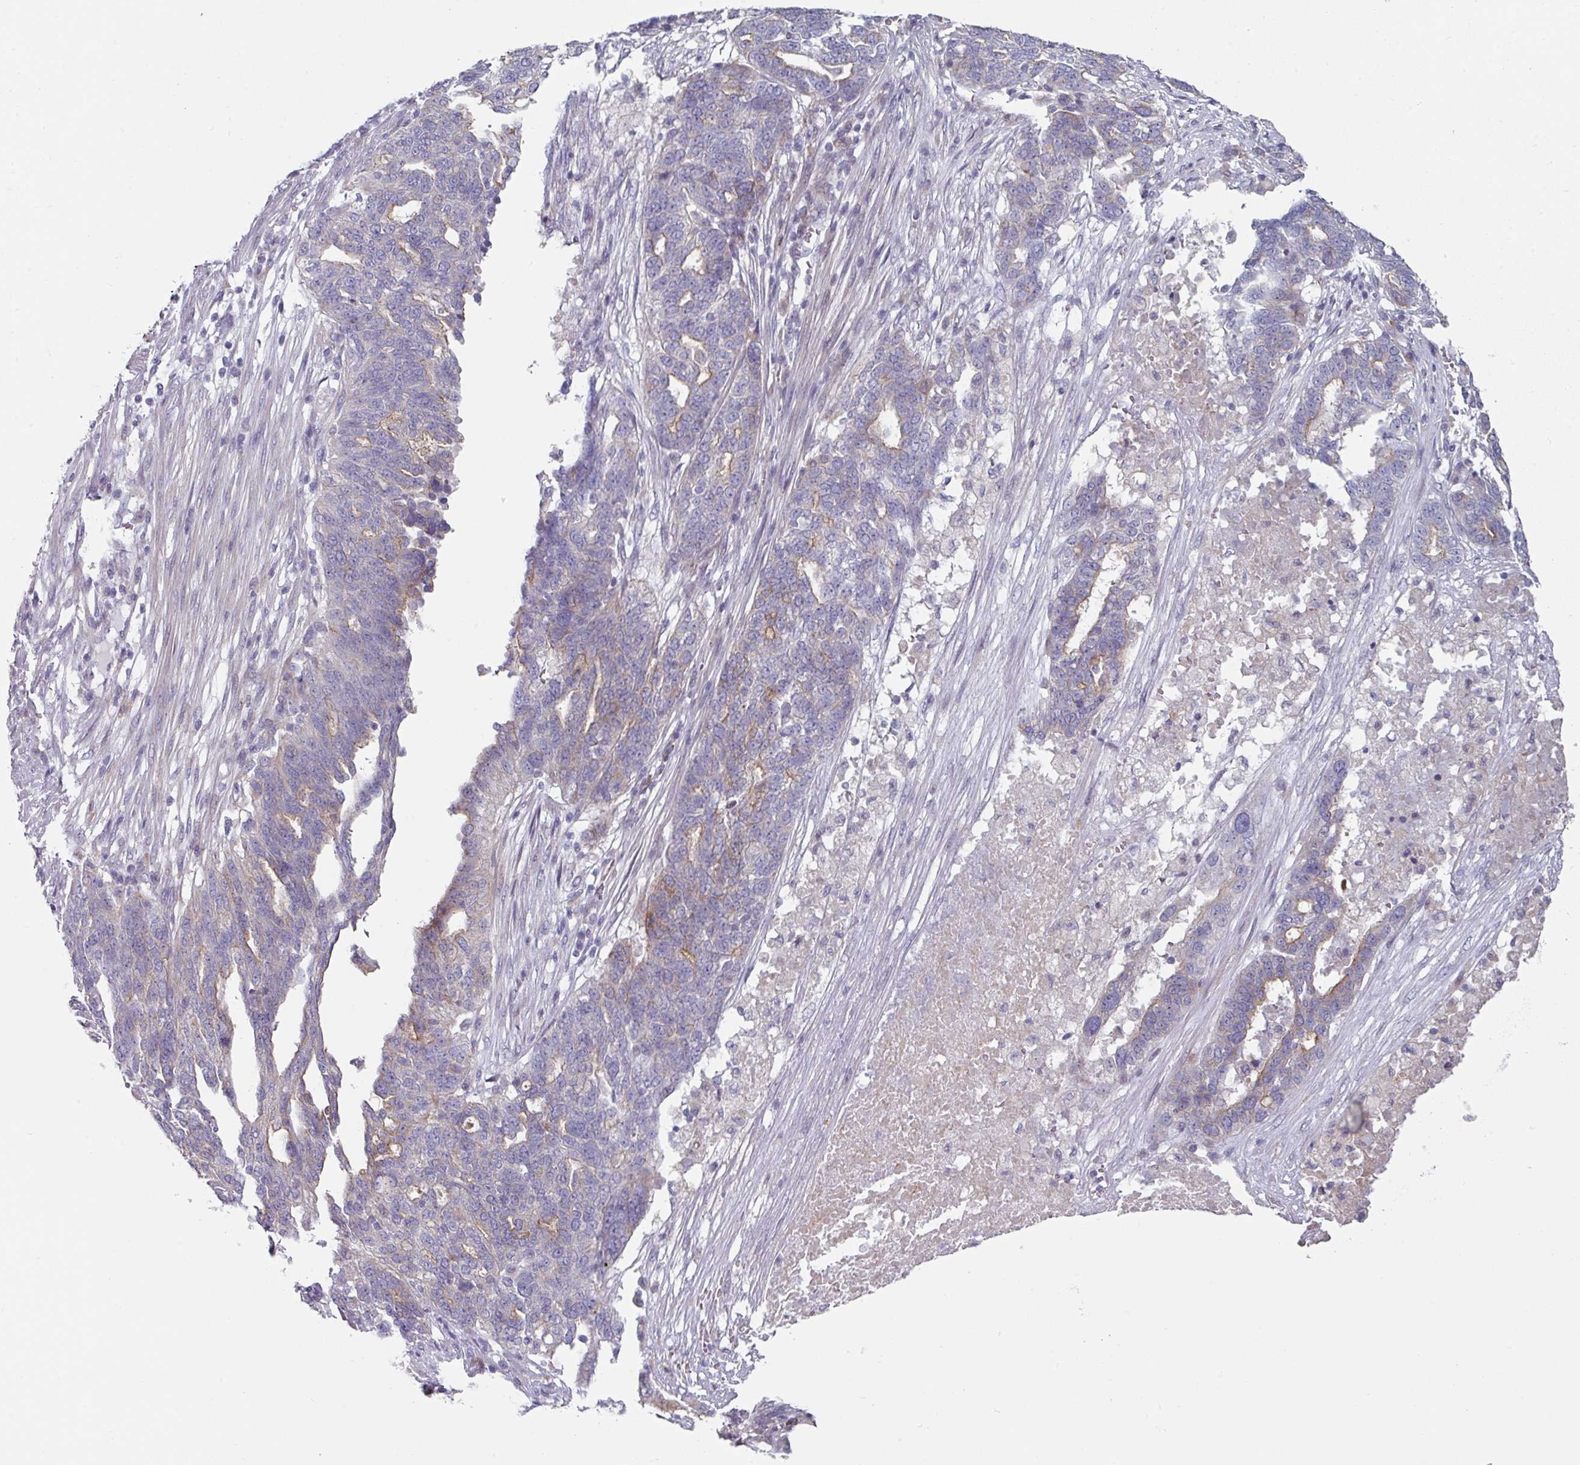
{"staining": {"intensity": "moderate", "quantity": "<25%", "location": "cytoplasmic/membranous"}, "tissue": "ovarian cancer", "cell_type": "Tumor cells", "image_type": "cancer", "snomed": [{"axis": "morphology", "description": "Cystadenocarcinoma, serous, NOS"}, {"axis": "topography", "description": "Ovary"}], "caption": "There is low levels of moderate cytoplasmic/membranous positivity in tumor cells of ovarian cancer, as demonstrated by immunohistochemical staining (brown color).", "gene": "WSB2", "patient": {"sex": "female", "age": 59}}